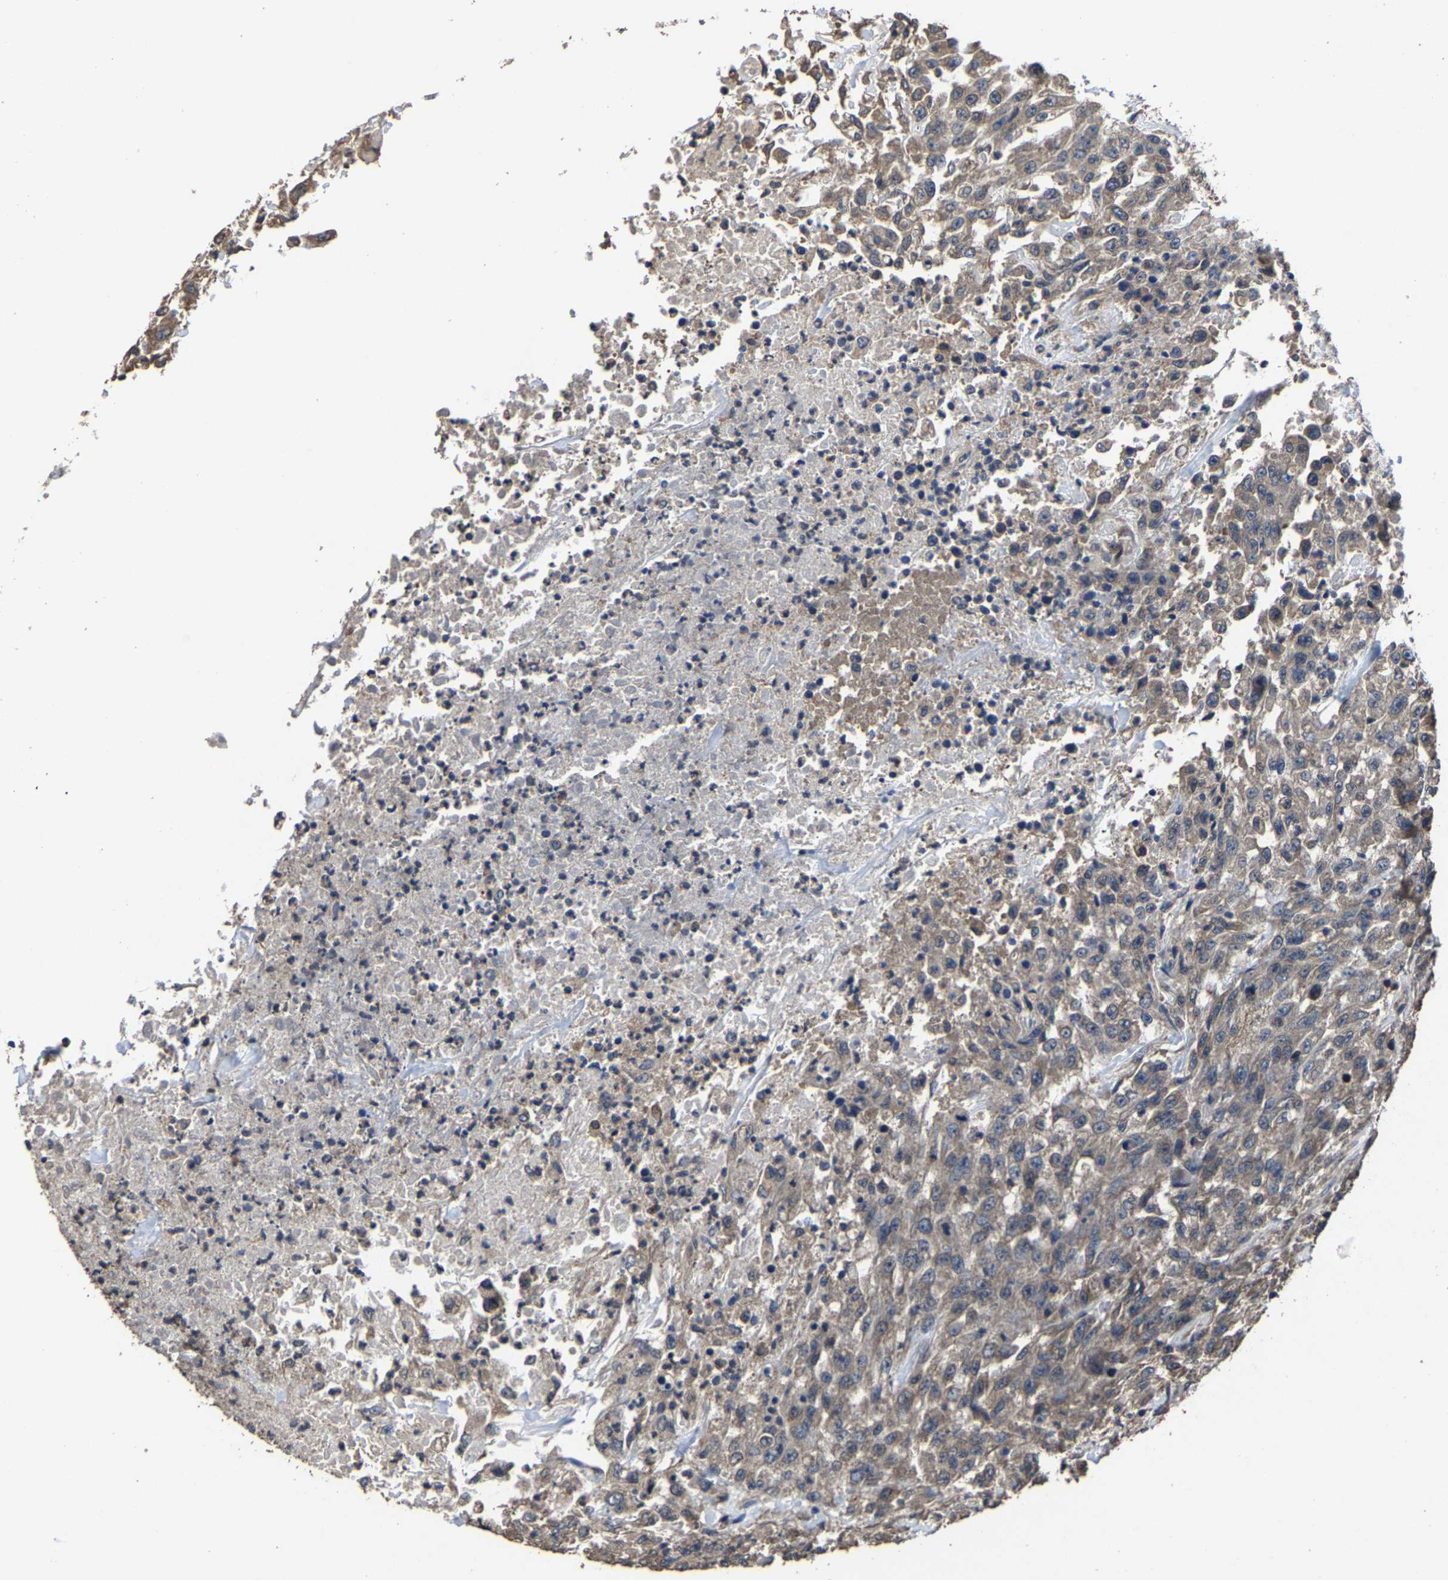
{"staining": {"intensity": "weak", "quantity": ">75%", "location": "cytoplasmic/membranous"}, "tissue": "urothelial cancer", "cell_type": "Tumor cells", "image_type": "cancer", "snomed": [{"axis": "morphology", "description": "Urothelial carcinoma, High grade"}, {"axis": "topography", "description": "Urinary bladder"}], "caption": "High-grade urothelial carcinoma stained for a protein displays weak cytoplasmic/membranous positivity in tumor cells. (DAB (3,3'-diaminobenzidine) = brown stain, brightfield microscopy at high magnification).", "gene": "EBAG9", "patient": {"sex": "male", "age": 46}}